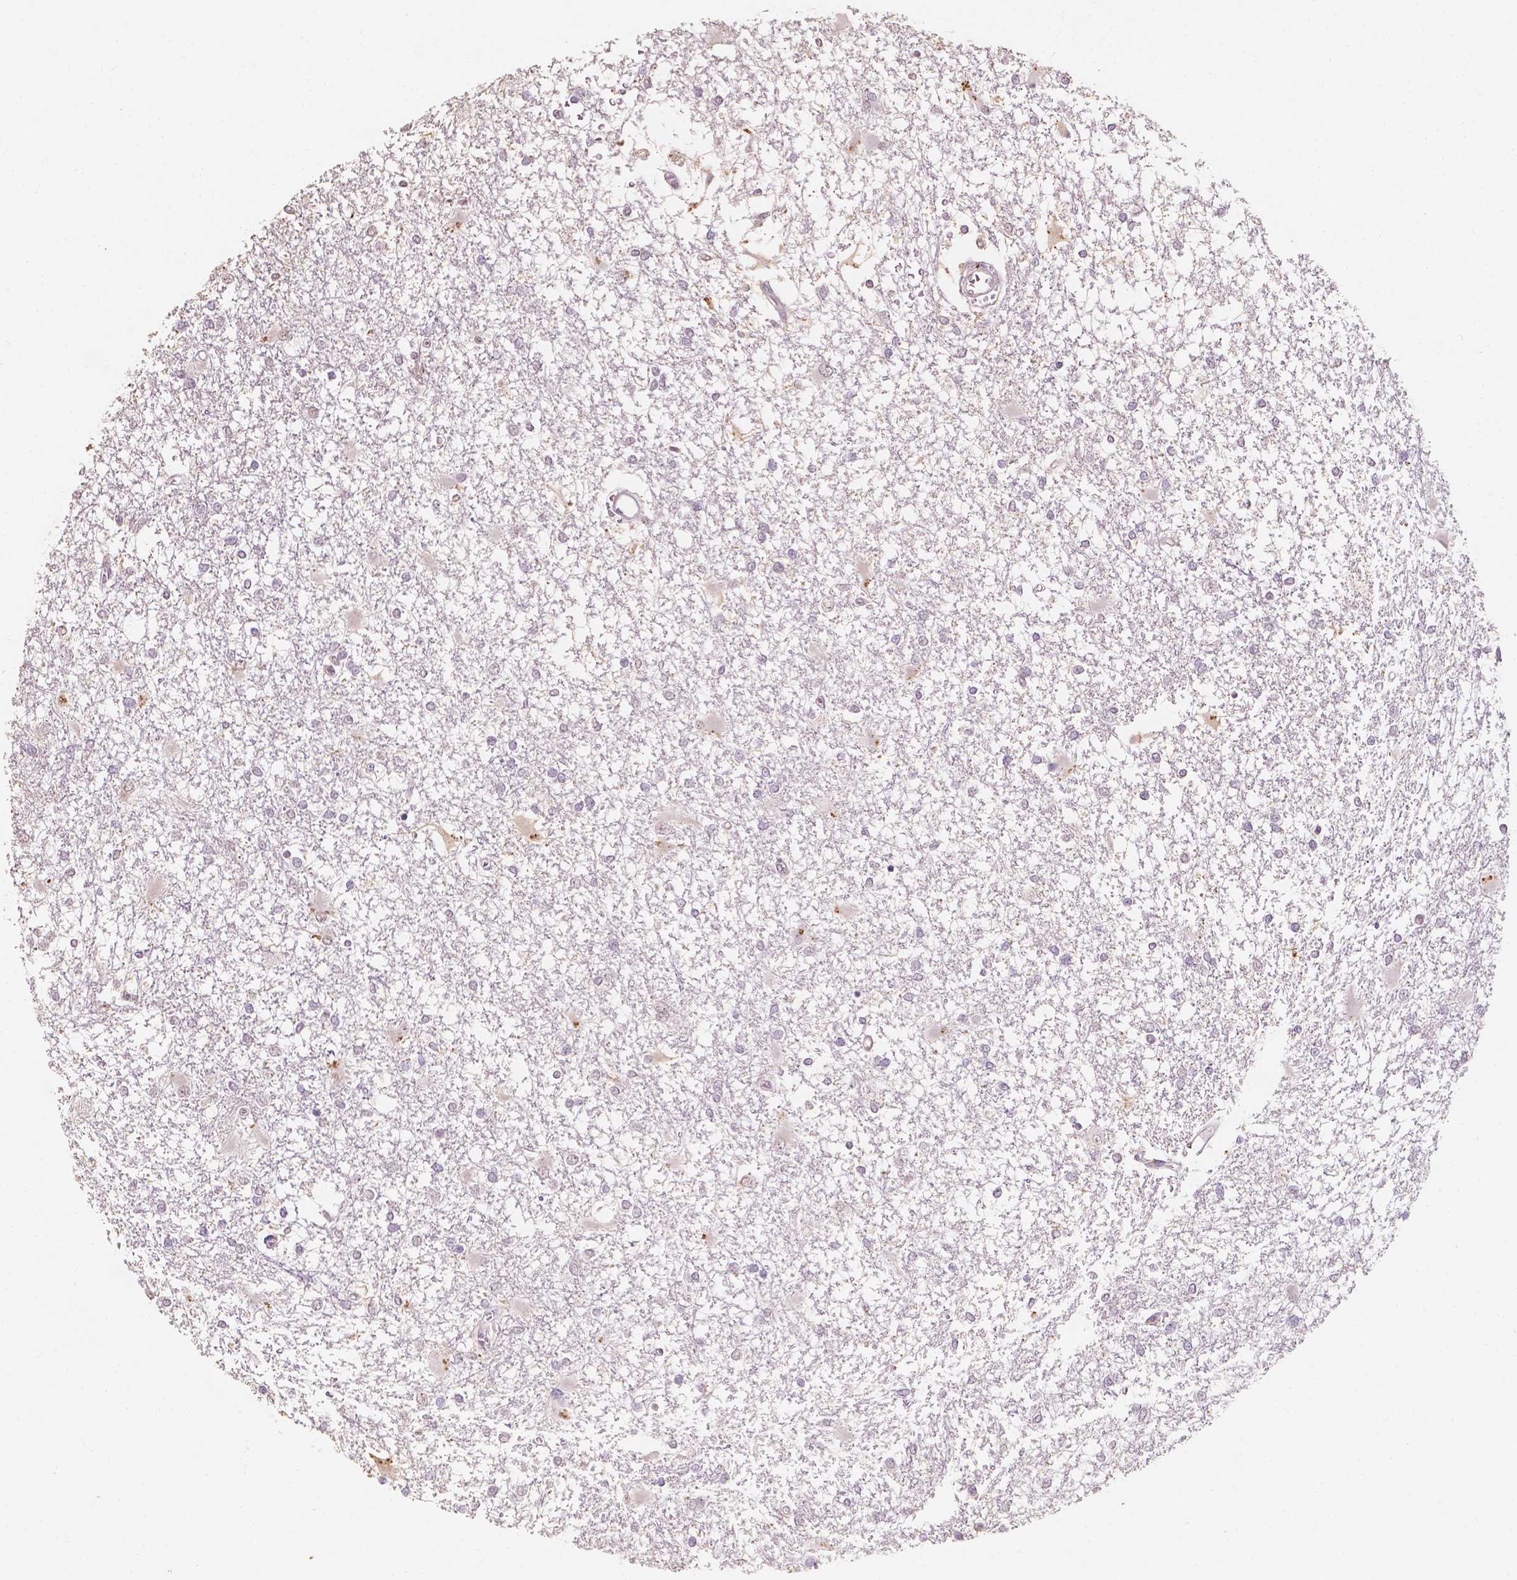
{"staining": {"intensity": "negative", "quantity": "none", "location": "none"}, "tissue": "glioma", "cell_type": "Tumor cells", "image_type": "cancer", "snomed": [{"axis": "morphology", "description": "Glioma, malignant, High grade"}, {"axis": "topography", "description": "Cerebral cortex"}], "caption": "The image demonstrates no staining of tumor cells in high-grade glioma (malignant).", "gene": "SOX15", "patient": {"sex": "male", "age": 79}}